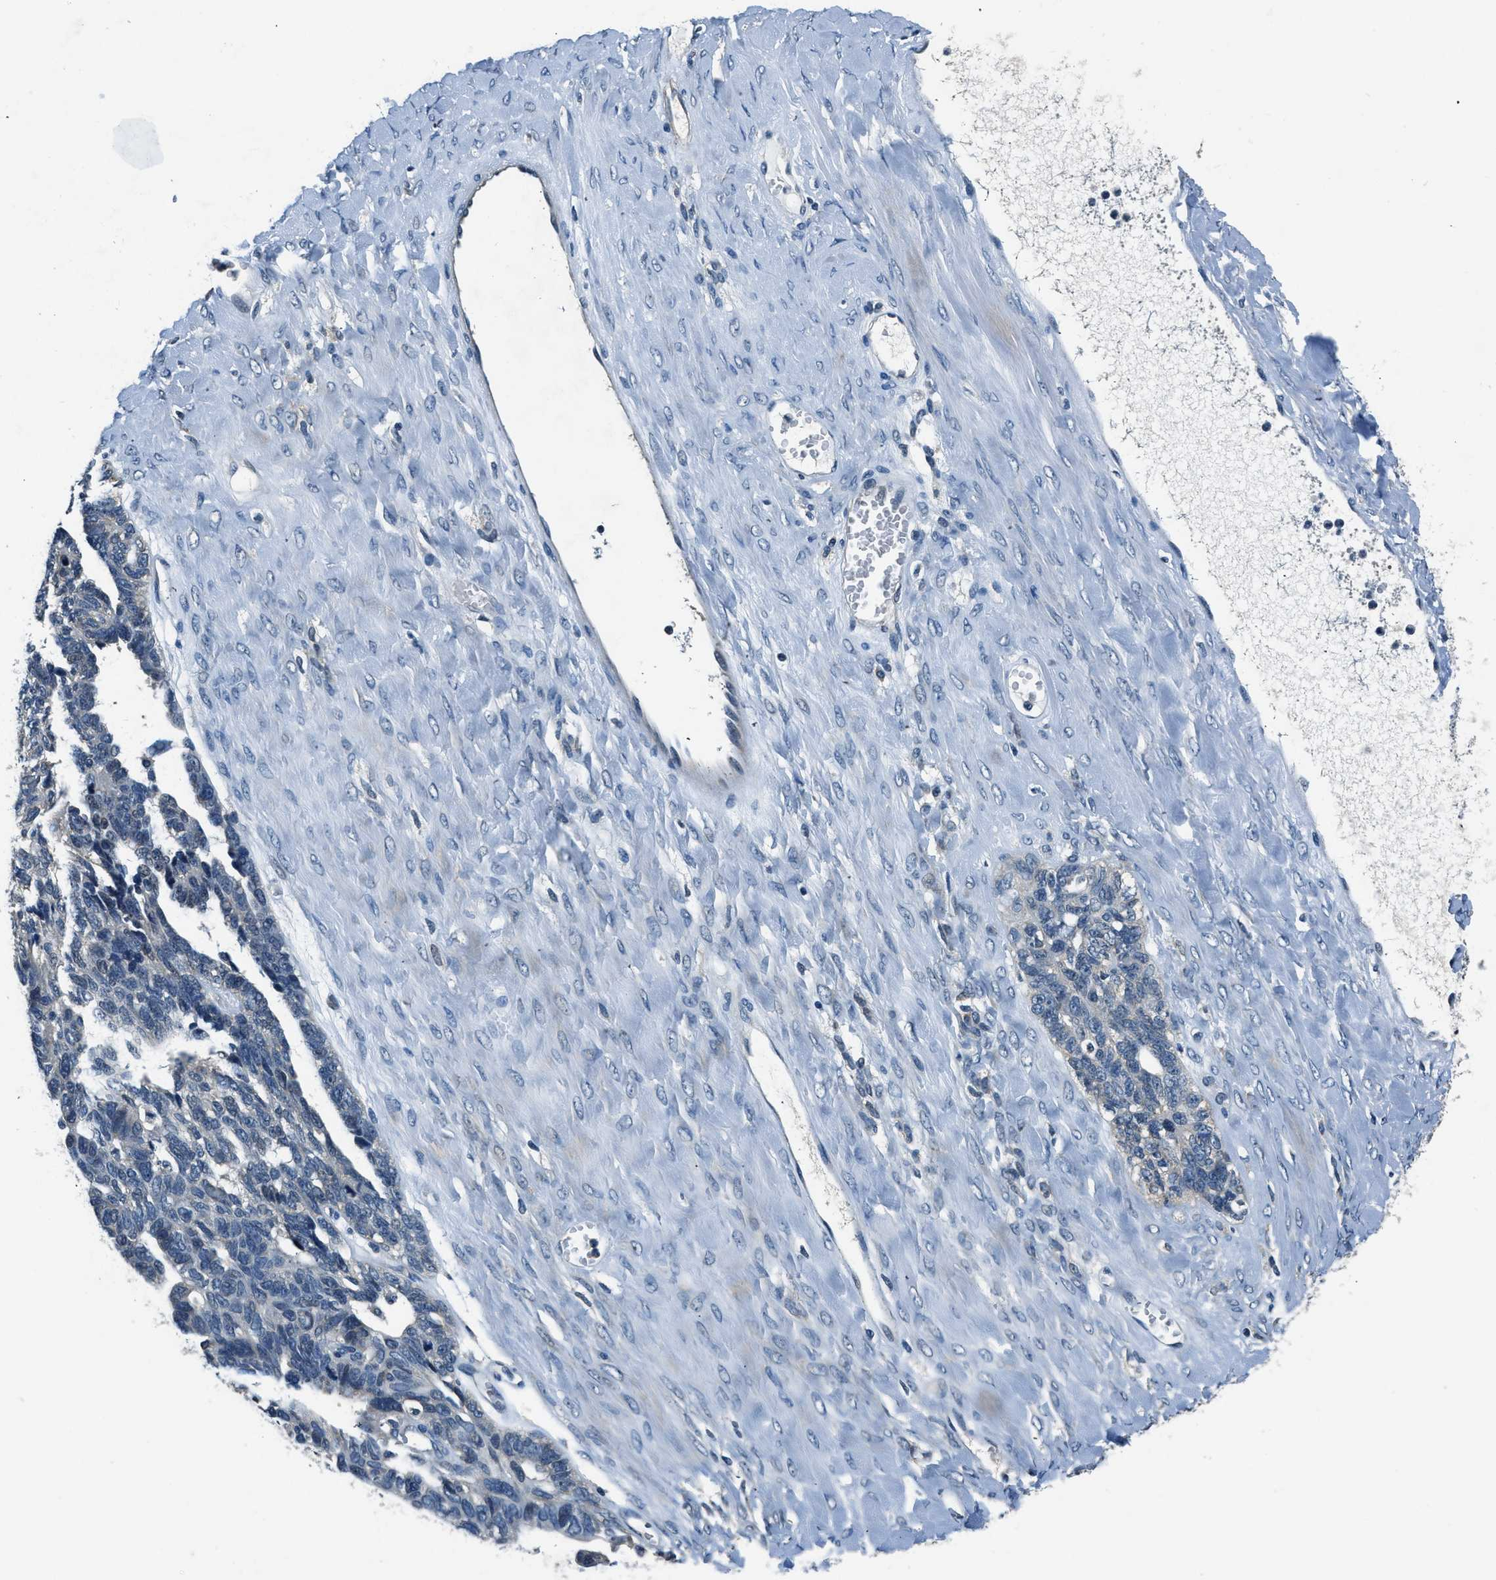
{"staining": {"intensity": "negative", "quantity": "none", "location": "none"}, "tissue": "ovarian cancer", "cell_type": "Tumor cells", "image_type": "cancer", "snomed": [{"axis": "morphology", "description": "Cystadenocarcinoma, serous, NOS"}, {"axis": "topography", "description": "Ovary"}], "caption": "Protein analysis of ovarian serous cystadenocarcinoma reveals no significant positivity in tumor cells.", "gene": "NME8", "patient": {"sex": "female", "age": 79}}